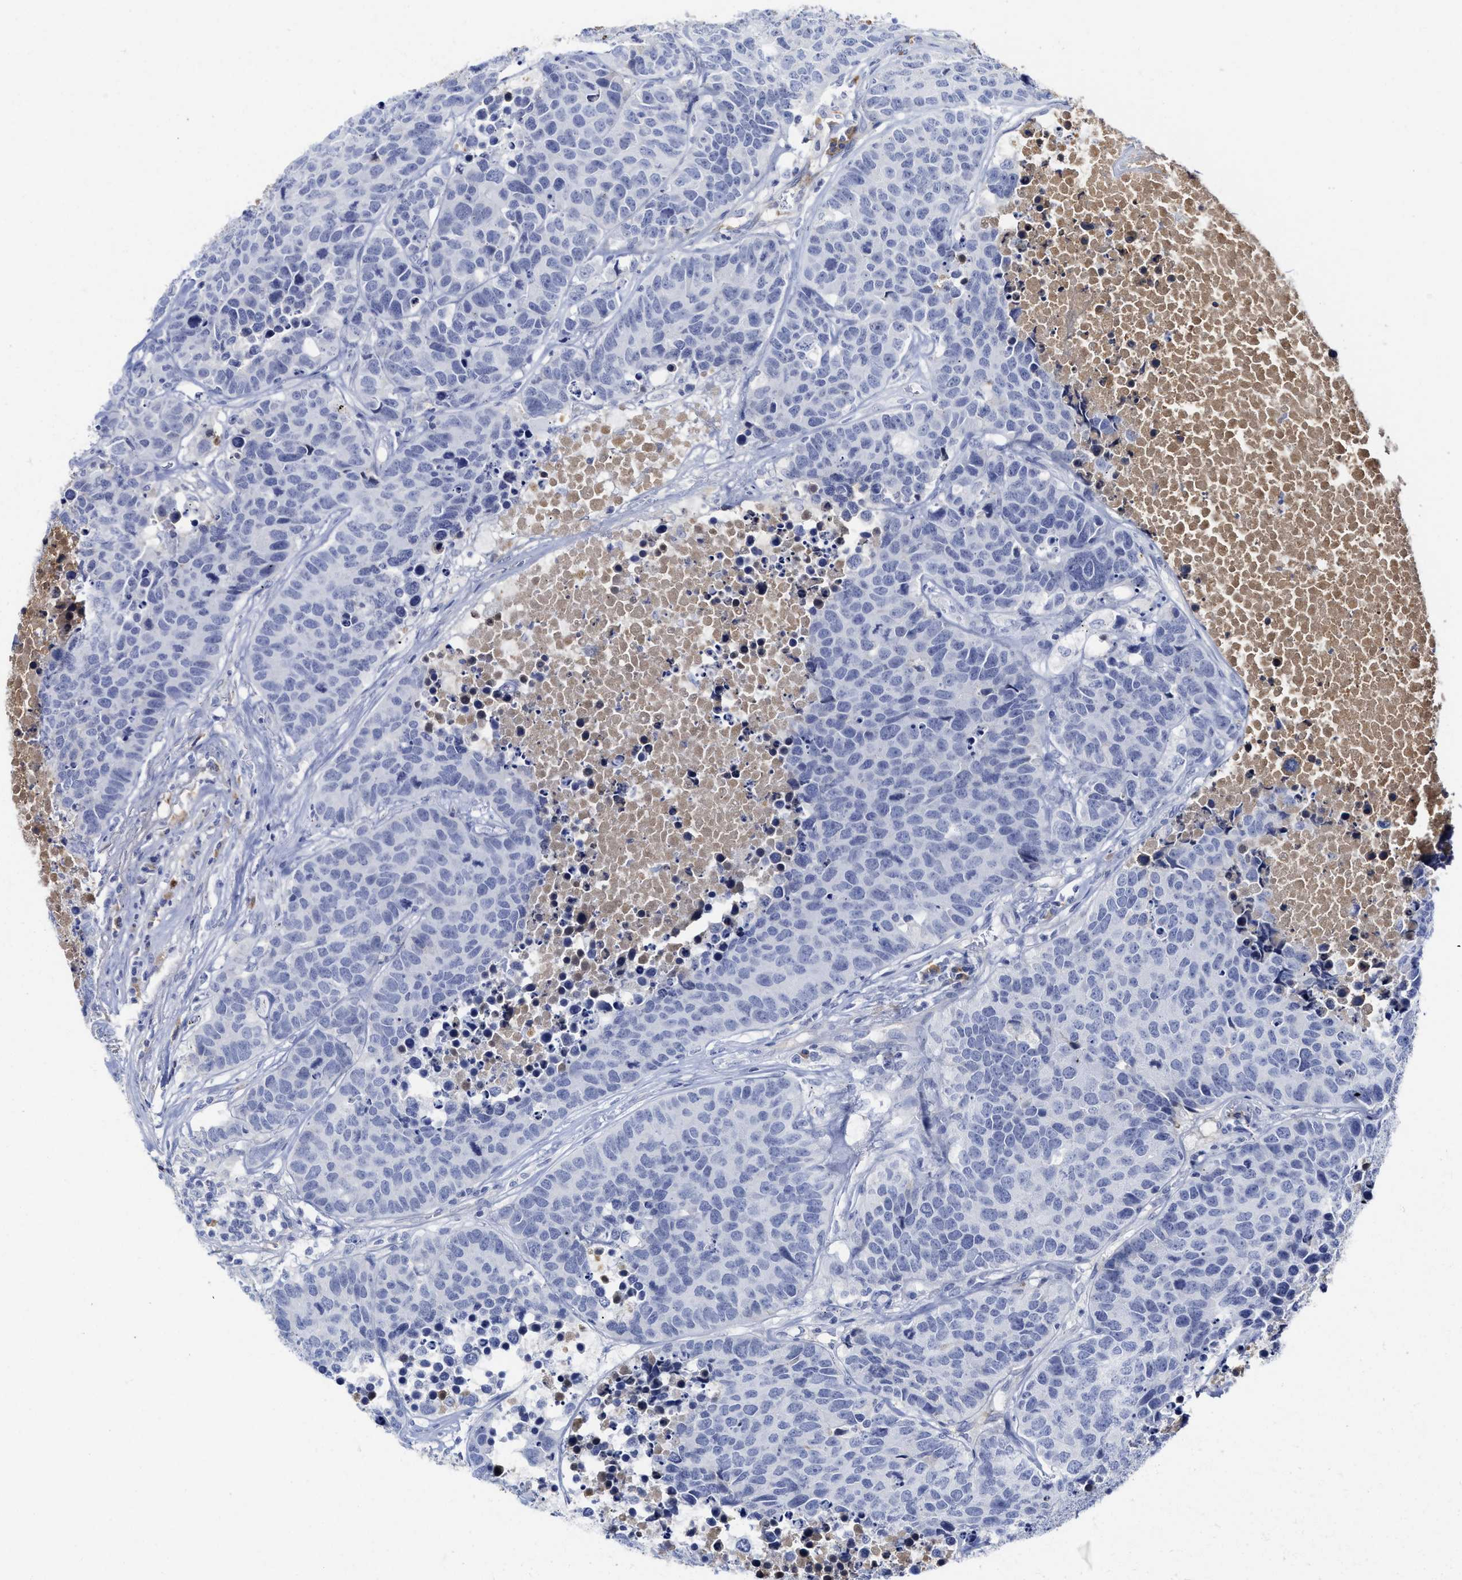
{"staining": {"intensity": "negative", "quantity": "none", "location": "none"}, "tissue": "carcinoid", "cell_type": "Tumor cells", "image_type": "cancer", "snomed": [{"axis": "morphology", "description": "Carcinoid, malignant, NOS"}, {"axis": "topography", "description": "Lung"}], "caption": "Malignant carcinoid was stained to show a protein in brown. There is no significant staining in tumor cells. (Brightfield microscopy of DAB (3,3'-diaminobenzidine) immunohistochemistry (IHC) at high magnification).", "gene": "C2", "patient": {"sex": "male", "age": 60}}